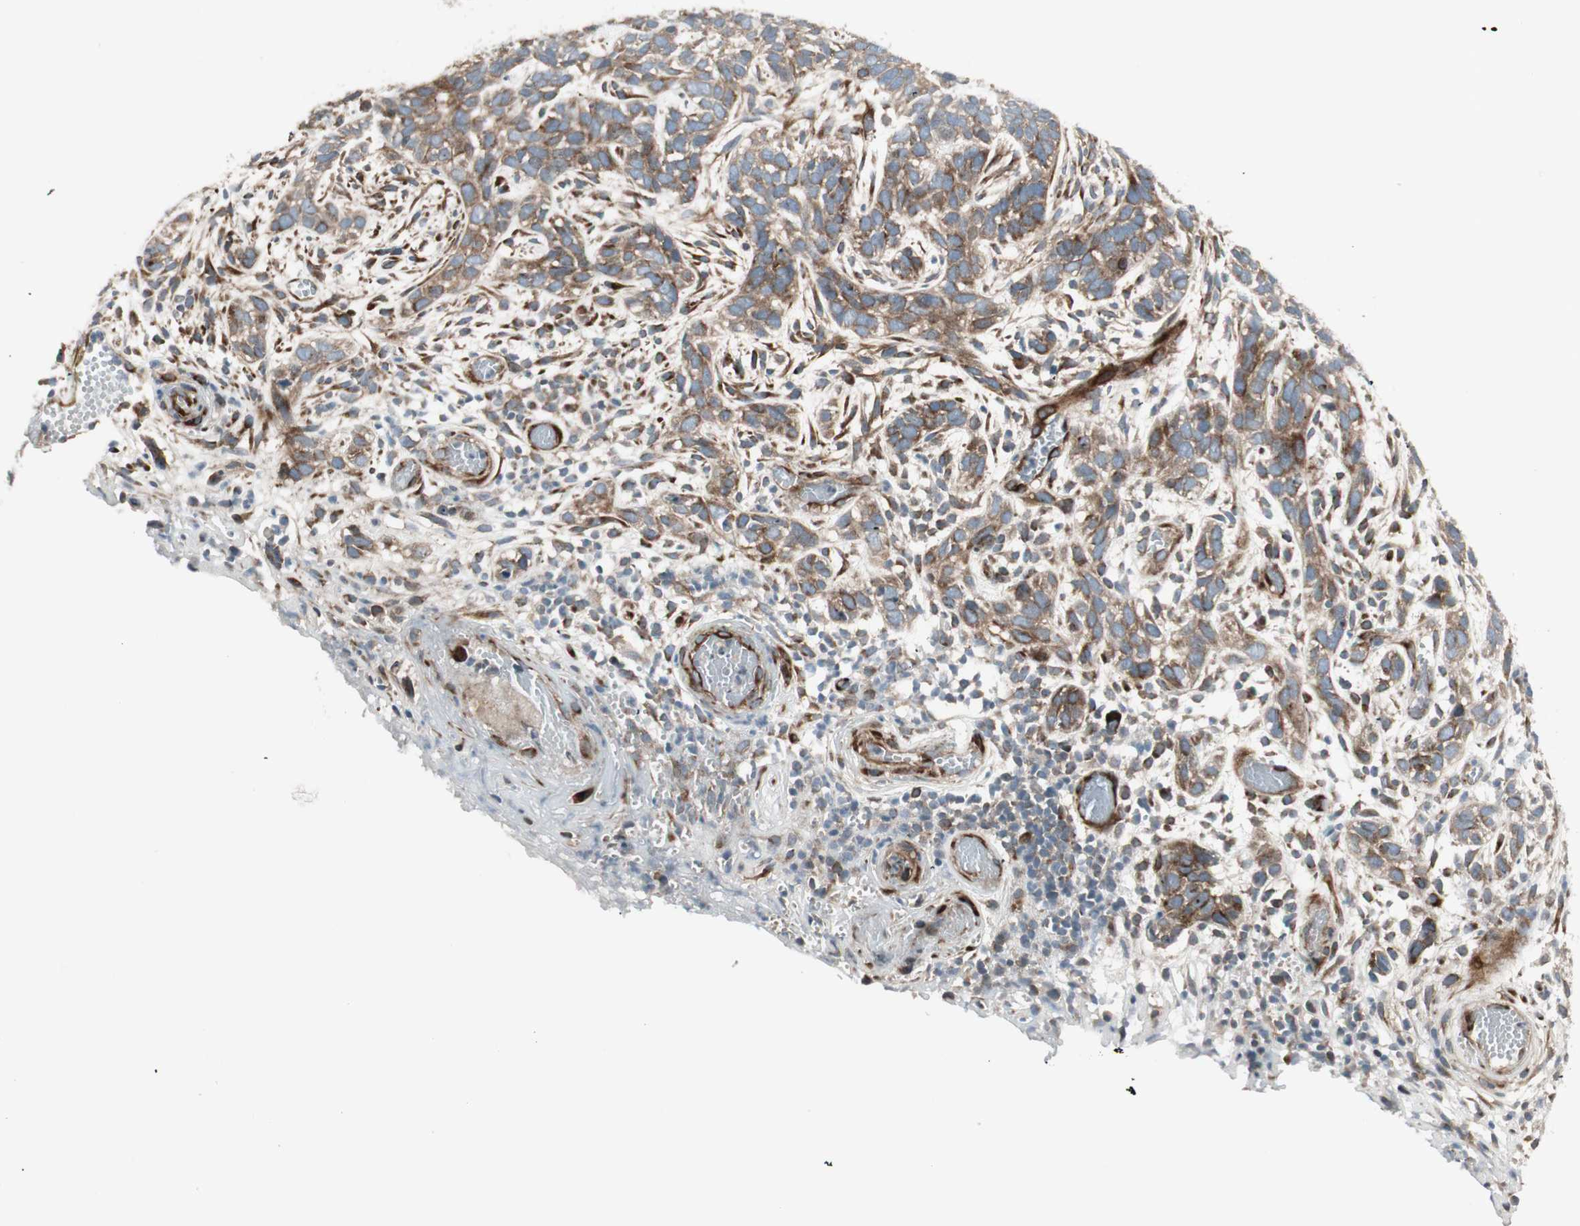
{"staining": {"intensity": "moderate", "quantity": ">75%", "location": "cytoplasmic/membranous"}, "tissue": "skin cancer", "cell_type": "Tumor cells", "image_type": "cancer", "snomed": [{"axis": "morphology", "description": "Basal cell carcinoma"}, {"axis": "topography", "description": "Skin"}], "caption": "Immunohistochemical staining of human skin basal cell carcinoma displays medium levels of moderate cytoplasmic/membranous protein positivity in about >75% of tumor cells. (DAB (3,3'-diaminobenzidine) IHC, brown staining for protein, blue staining for nuclei).", "gene": "PPP2R5E", "patient": {"sex": "male", "age": 87}}